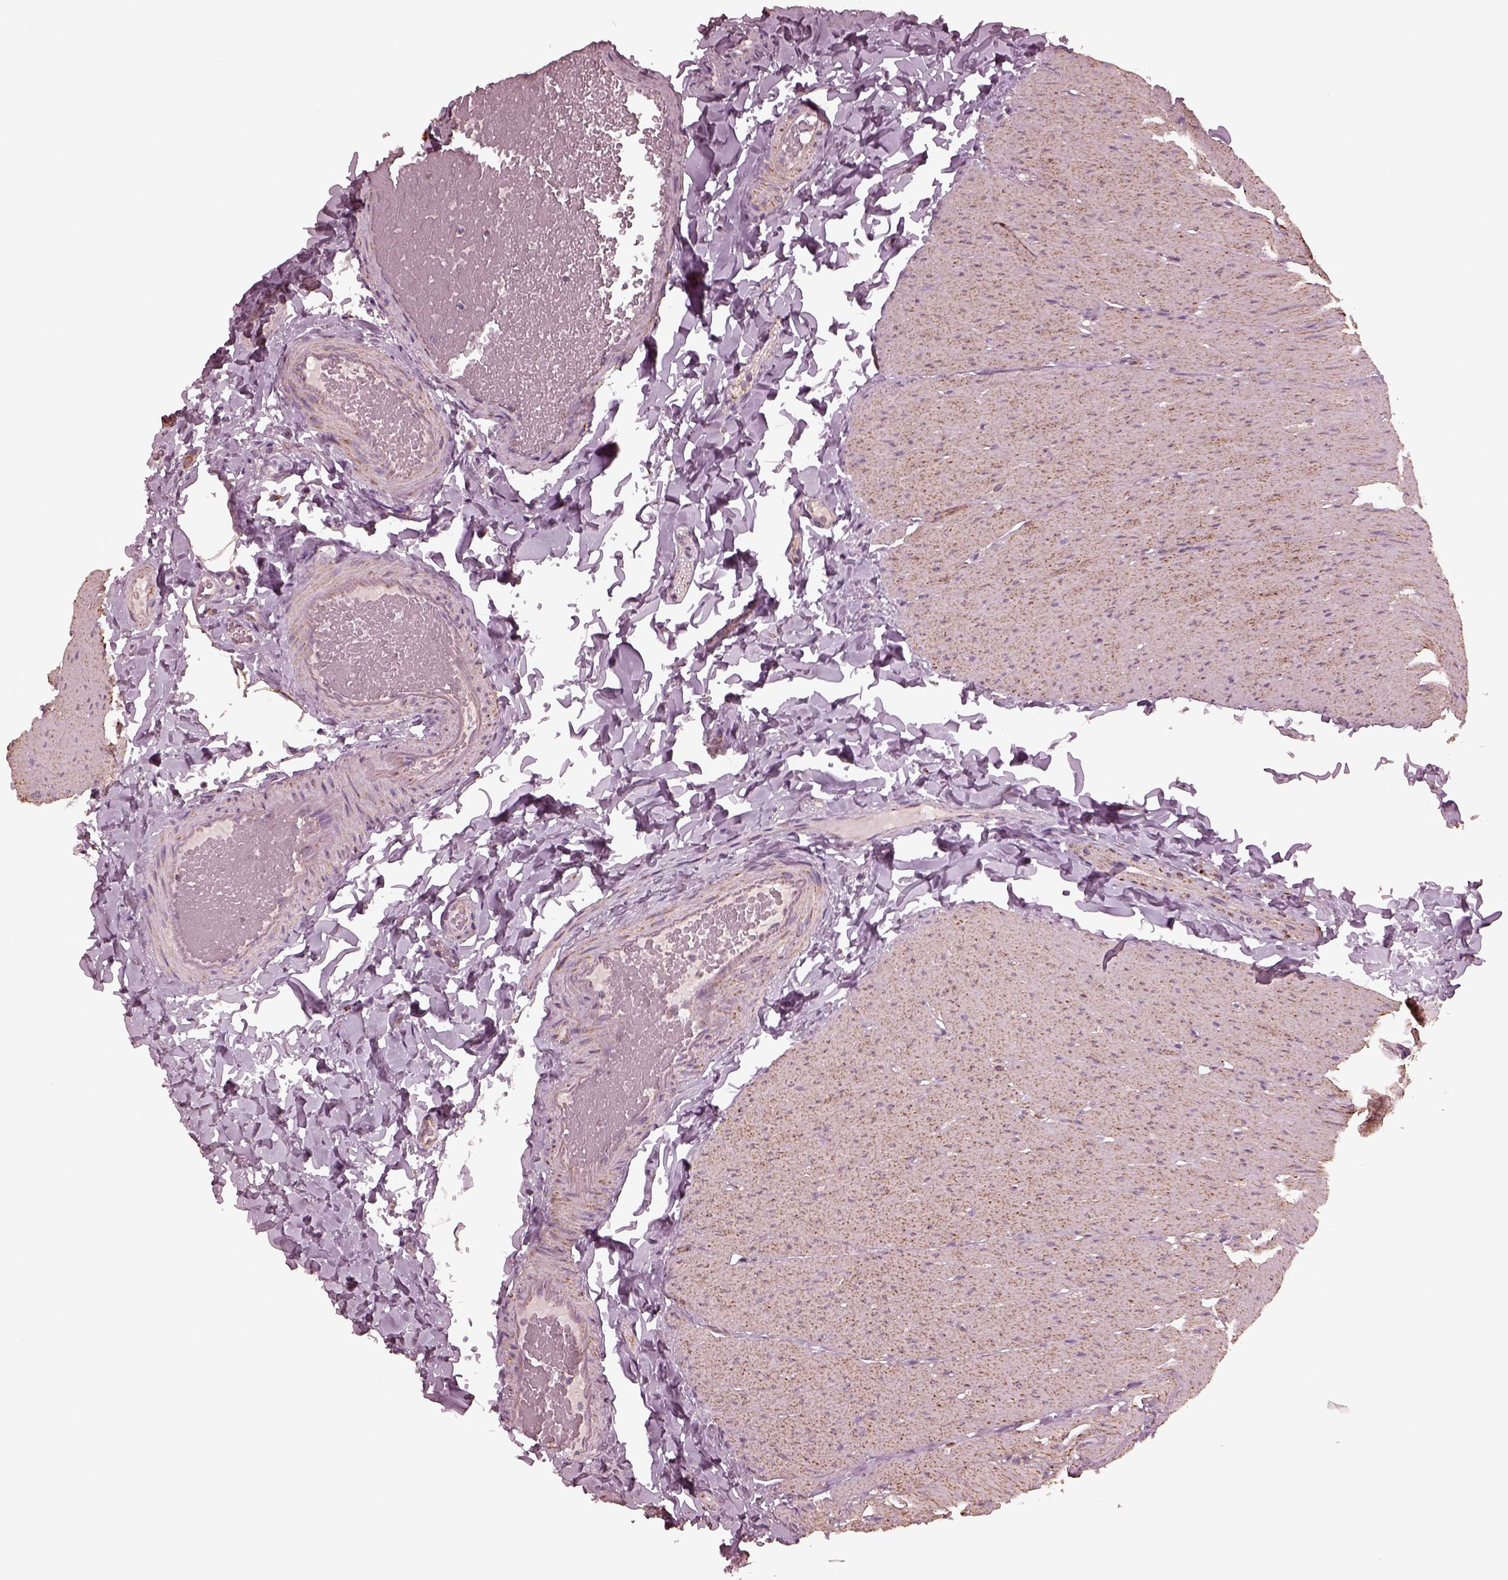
{"staining": {"intensity": "moderate", "quantity": "<25%", "location": "cytoplasmic/membranous"}, "tissue": "colon", "cell_type": "Endothelial cells", "image_type": "normal", "snomed": [{"axis": "morphology", "description": "Normal tissue, NOS"}, {"axis": "topography", "description": "Colon"}], "caption": "Brown immunohistochemical staining in normal human colon demonstrates moderate cytoplasmic/membranous expression in about <25% of endothelial cells.", "gene": "NDUFB10", "patient": {"sex": "male", "age": 47}}